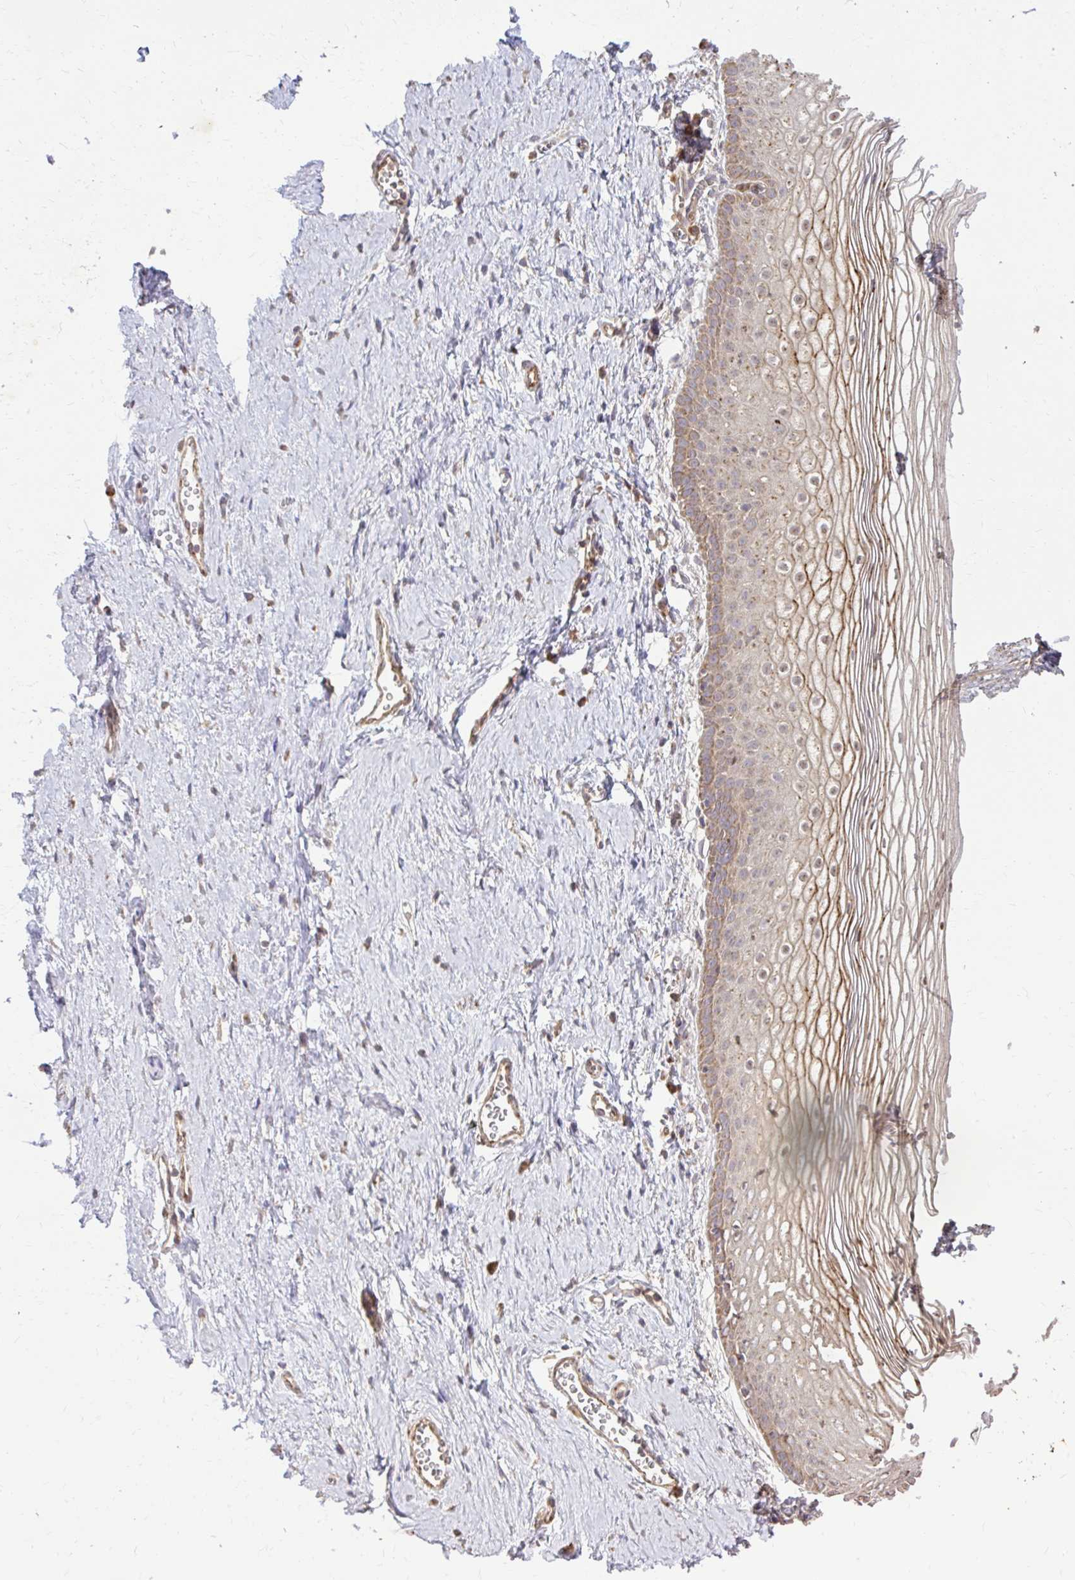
{"staining": {"intensity": "moderate", "quantity": ">75%", "location": "cytoplasmic/membranous"}, "tissue": "vagina", "cell_type": "Squamous epithelial cells", "image_type": "normal", "snomed": [{"axis": "morphology", "description": "Normal tissue, NOS"}, {"axis": "topography", "description": "Vagina"}], "caption": "Benign vagina was stained to show a protein in brown. There is medium levels of moderate cytoplasmic/membranous positivity in approximately >75% of squamous epithelial cells. (Brightfield microscopy of DAB IHC at high magnification).", "gene": "GNS", "patient": {"sex": "female", "age": 56}}